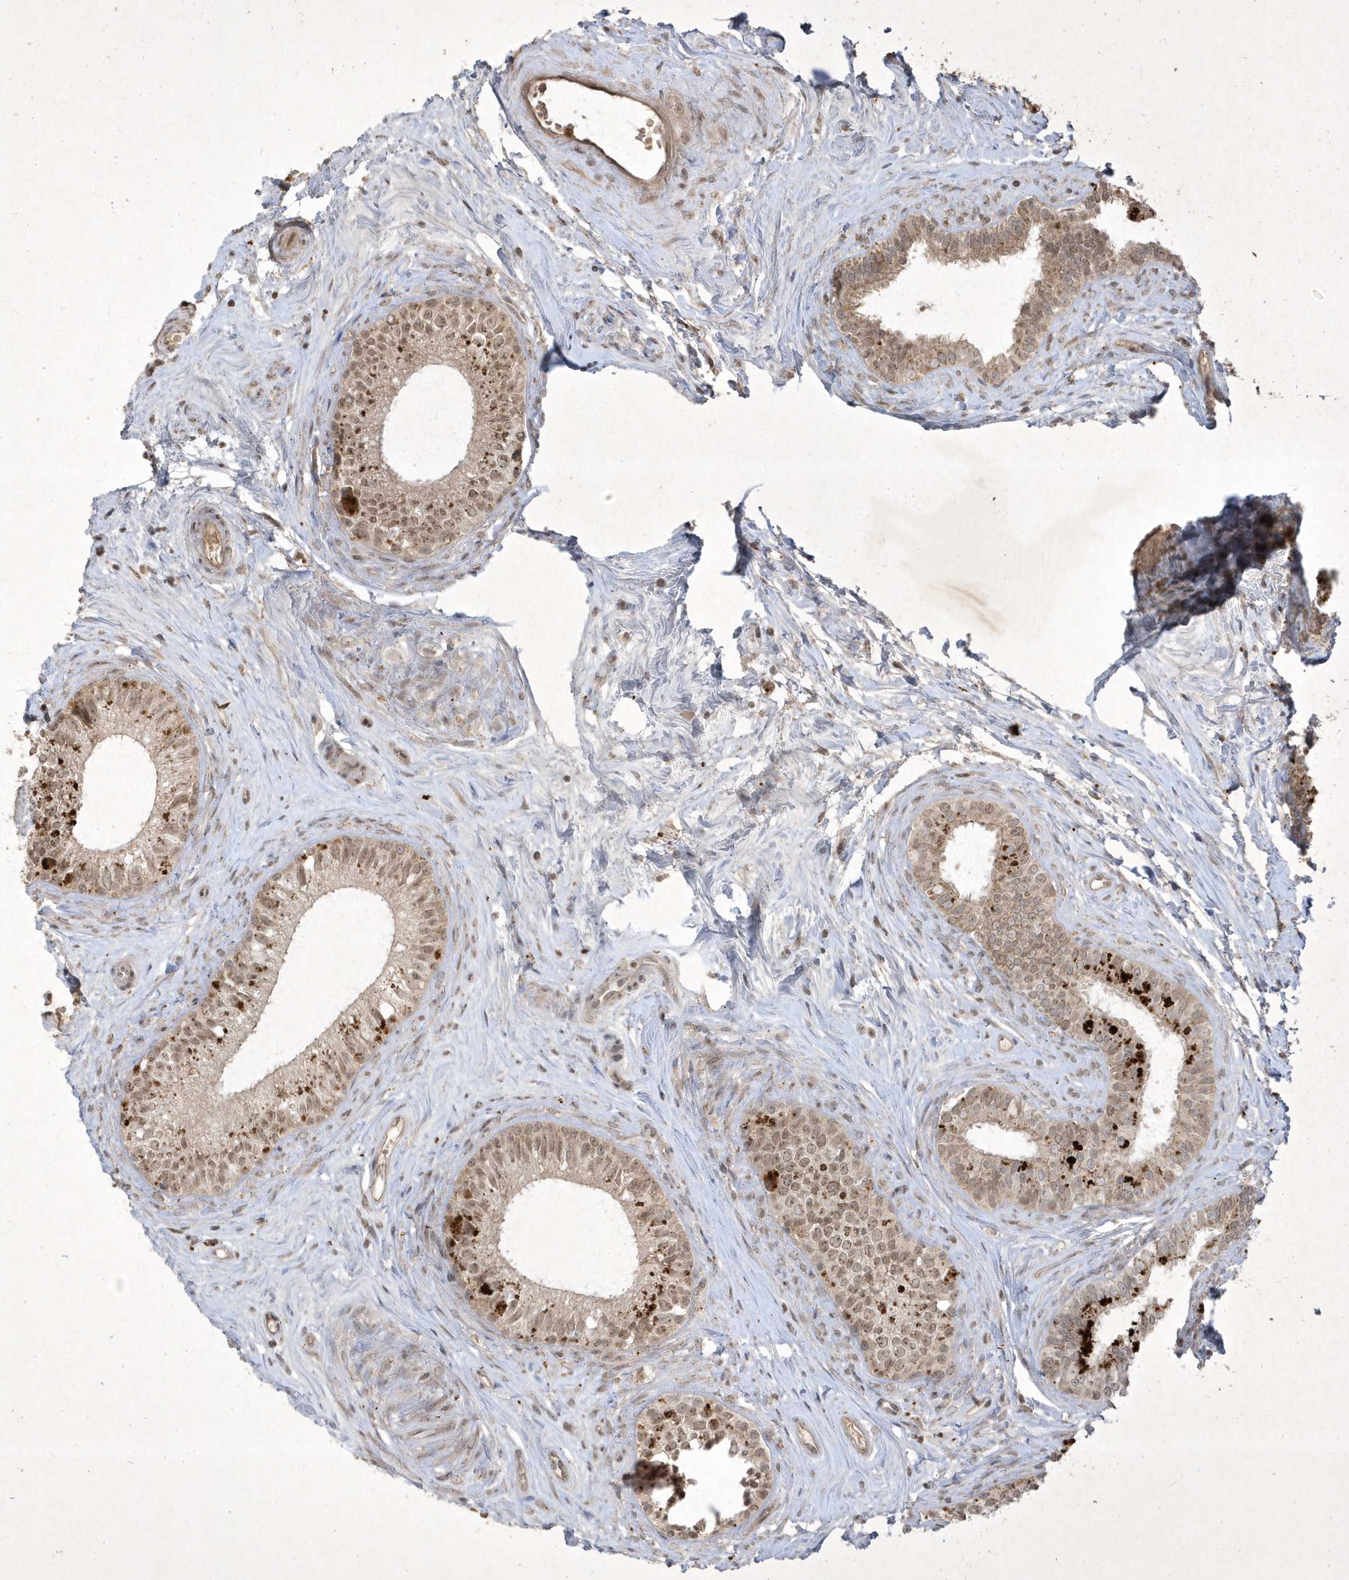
{"staining": {"intensity": "weak", "quantity": "25%-75%", "location": "cytoplasmic/membranous"}, "tissue": "epididymis", "cell_type": "Glandular cells", "image_type": "normal", "snomed": [{"axis": "morphology", "description": "Normal tissue, NOS"}, {"axis": "topography", "description": "Epididymis"}], "caption": "IHC image of unremarkable human epididymis stained for a protein (brown), which exhibits low levels of weak cytoplasmic/membranous staining in approximately 25%-75% of glandular cells.", "gene": "ZNF213", "patient": {"sex": "male", "age": 71}}